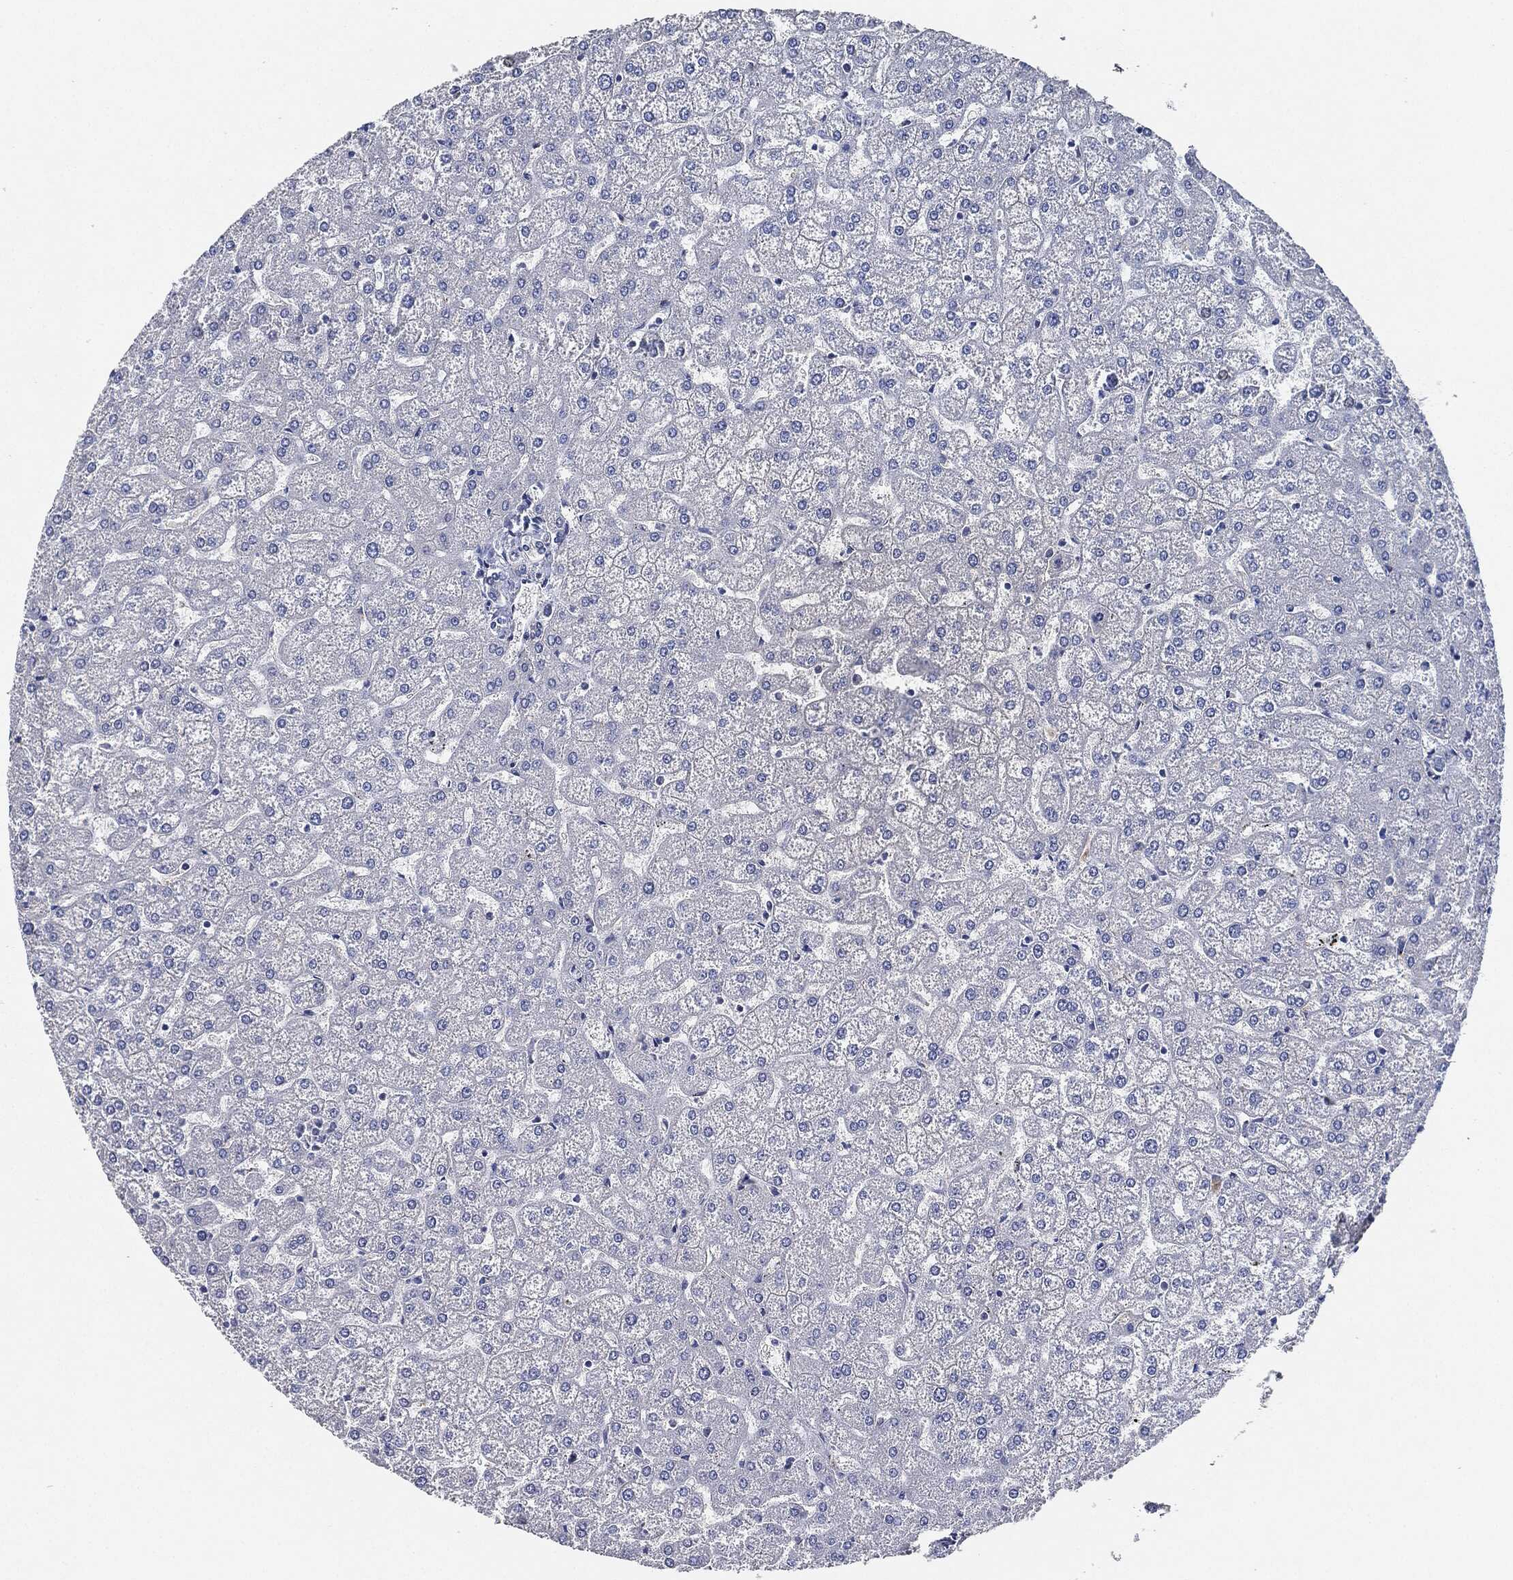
{"staining": {"intensity": "negative", "quantity": "none", "location": "none"}, "tissue": "liver", "cell_type": "Cholangiocytes", "image_type": "normal", "snomed": [{"axis": "morphology", "description": "Normal tissue, NOS"}, {"axis": "topography", "description": "Liver"}], "caption": "A histopathology image of human liver is negative for staining in cholangiocytes. (Brightfield microscopy of DAB (3,3'-diaminobenzidine) IHC at high magnification).", "gene": "NTRK1", "patient": {"sex": "female", "age": 32}}